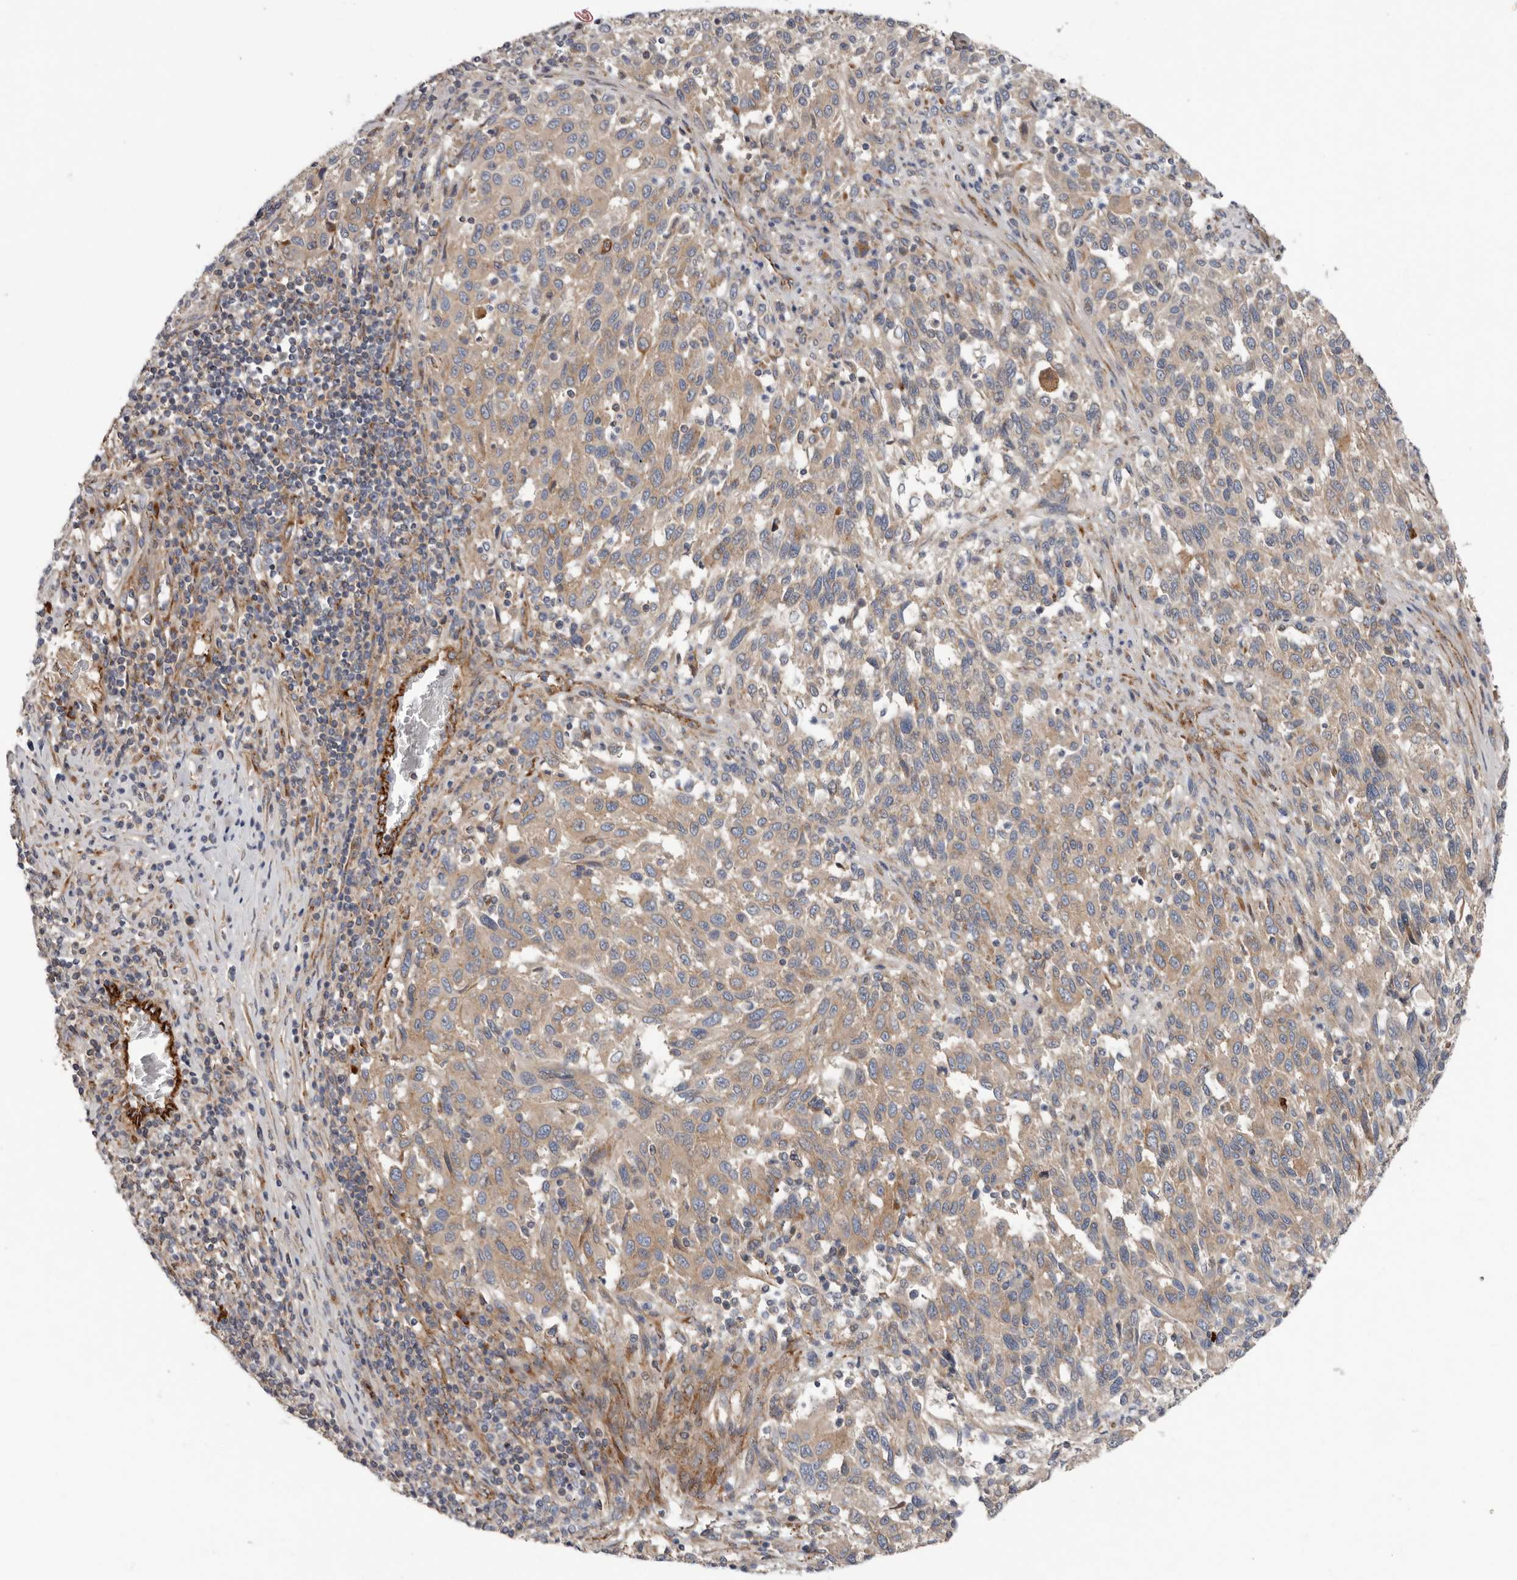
{"staining": {"intensity": "weak", "quantity": ">75%", "location": "cytoplasmic/membranous"}, "tissue": "melanoma", "cell_type": "Tumor cells", "image_type": "cancer", "snomed": [{"axis": "morphology", "description": "Malignant melanoma, Metastatic site"}, {"axis": "topography", "description": "Lymph node"}], "caption": "Approximately >75% of tumor cells in malignant melanoma (metastatic site) display weak cytoplasmic/membranous protein expression as visualized by brown immunohistochemical staining.", "gene": "LUZP1", "patient": {"sex": "male", "age": 61}}